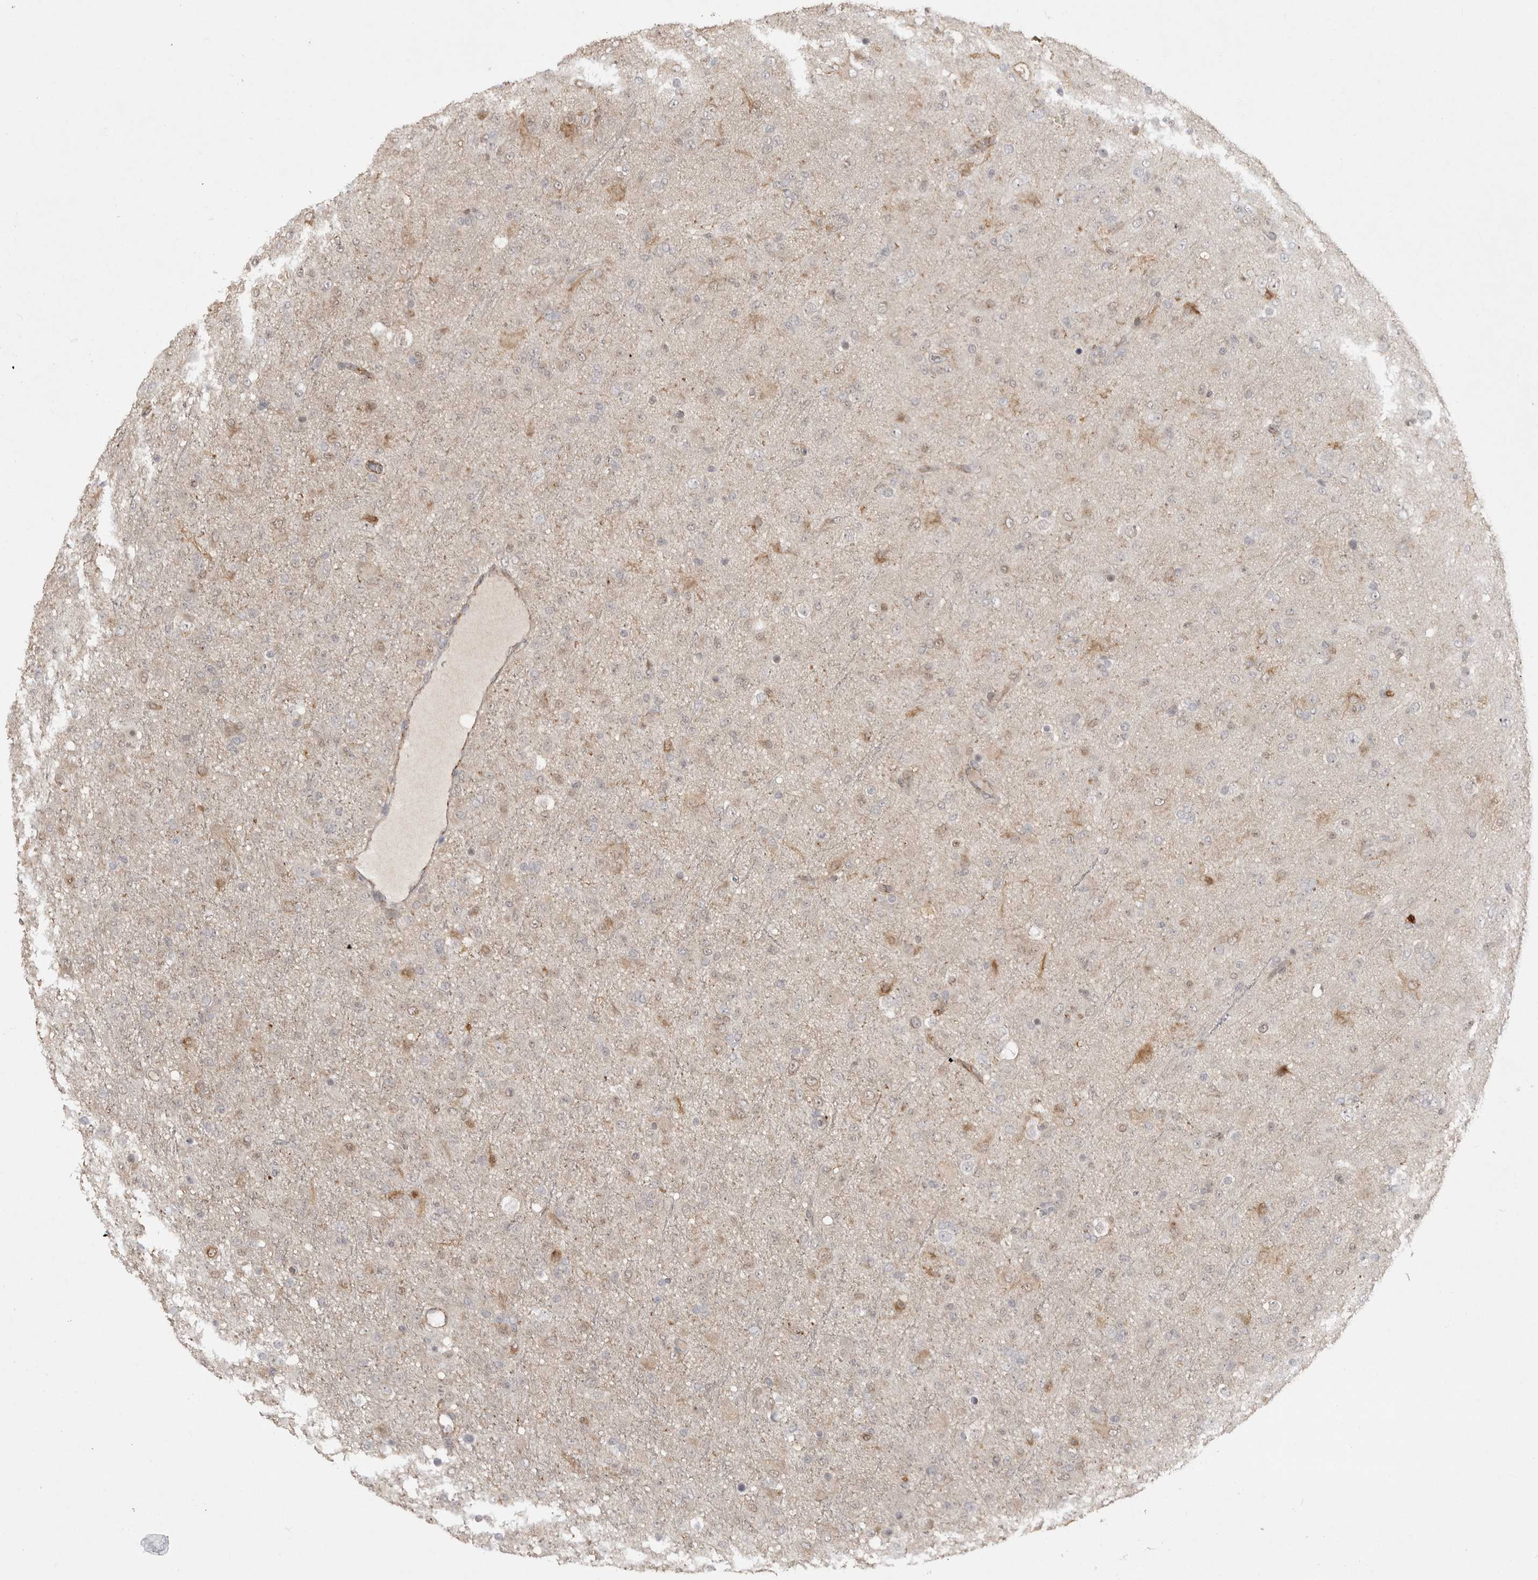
{"staining": {"intensity": "negative", "quantity": "none", "location": "none"}, "tissue": "glioma", "cell_type": "Tumor cells", "image_type": "cancer", "snomed": [{"axis": "morphology", "description": "Glioma, malignant, Low grade"}, {"axis": "topography", "description": "Brain"}], "caption": "Tumor cells are negative for brown protein staining in malignant glioma (low-grade). Brightfield microscopy of IHC stained with DAB (3,3'-diaminobenzidine) (brown) and hematoxylin (blue), captured at high magnification.", "gene": "TCTN3", "patient": {"sex": "male", "age": 65}}